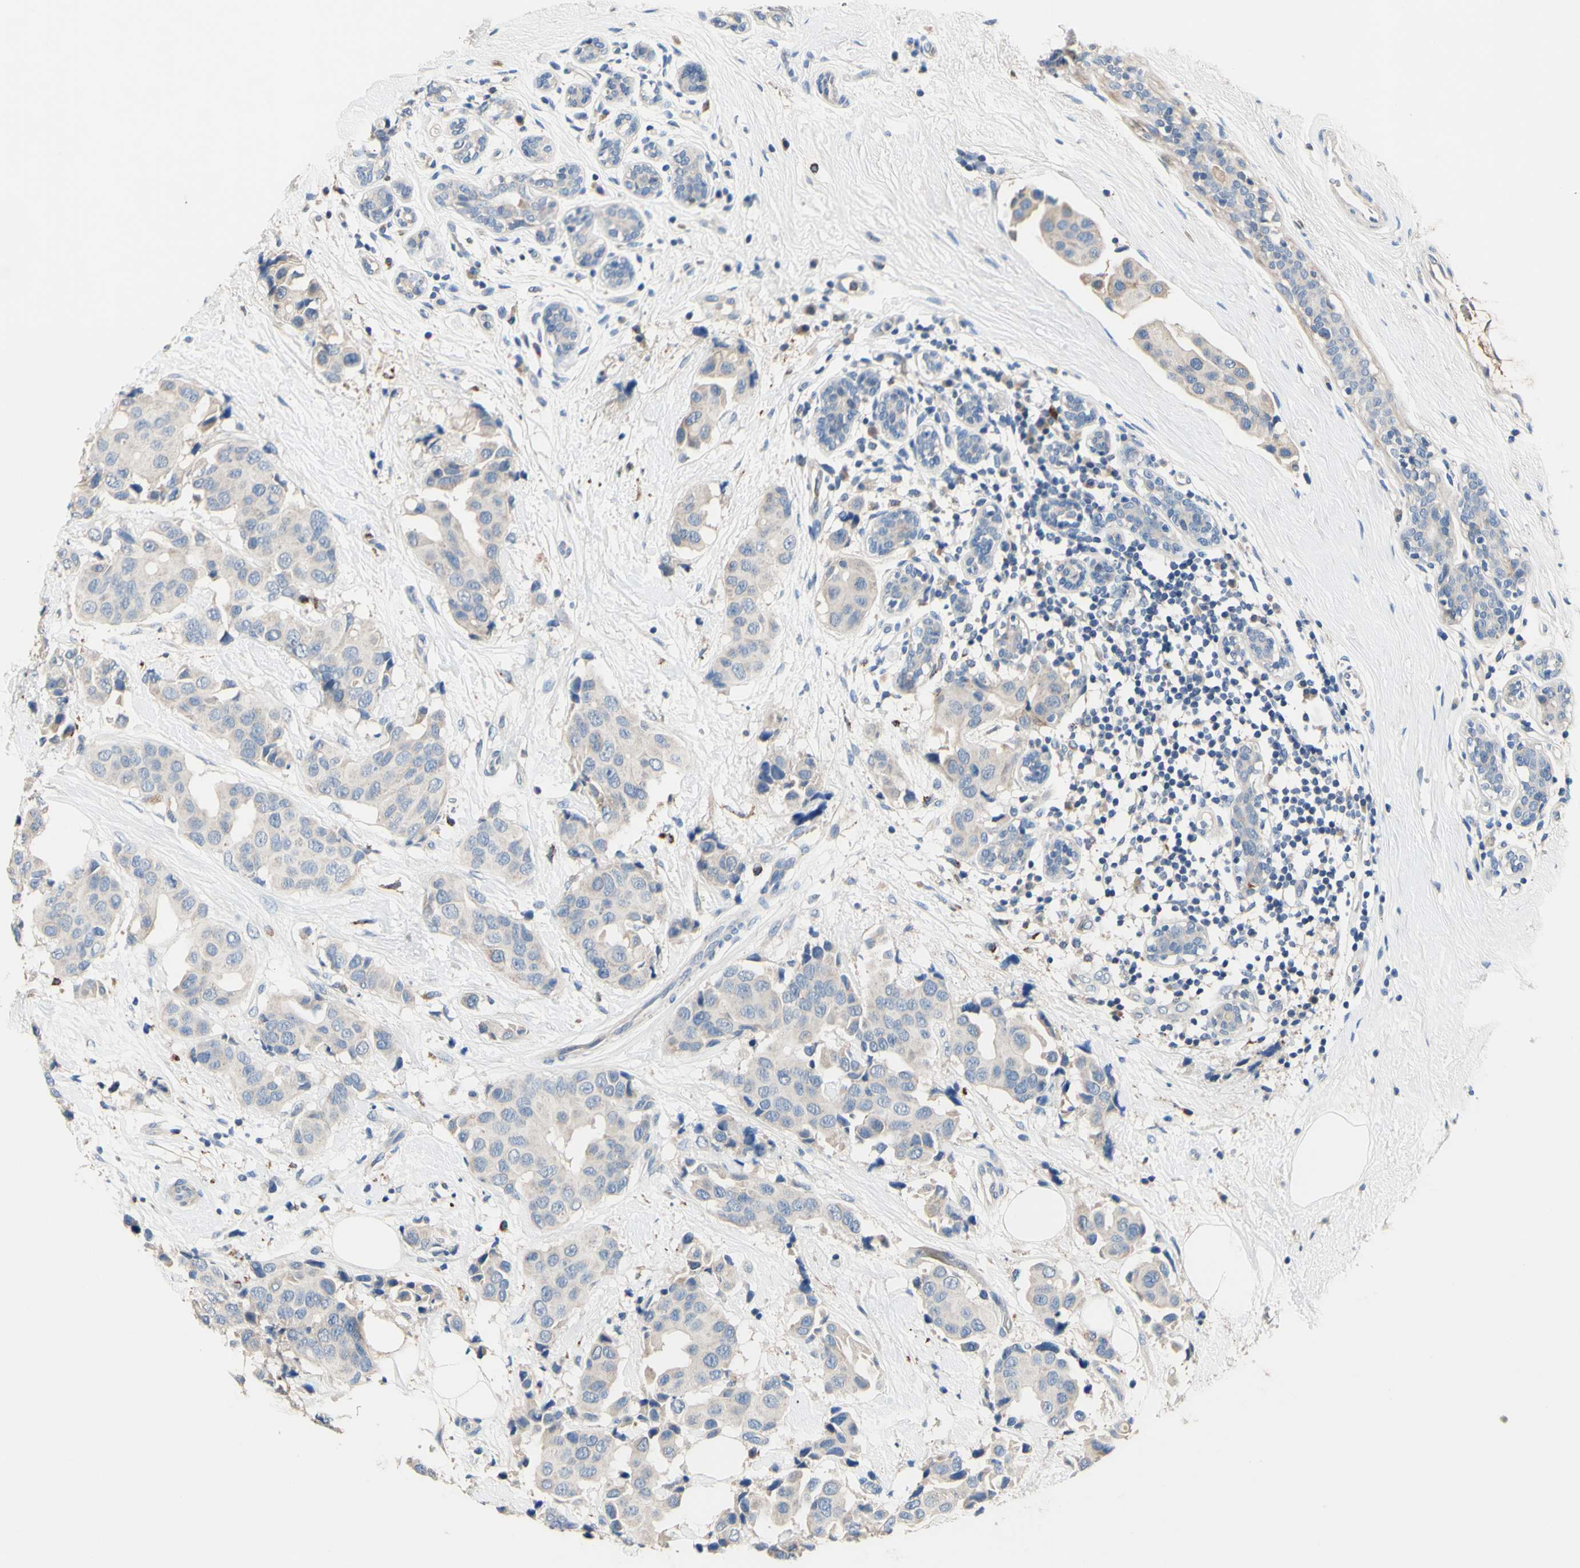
{"staining": {"intensity": "negative", "quantity": "none", "location": "none"}, "tissue": "breast cancer", "cell_type": "Tumor cells", "image_type": "cancer", "snomed": [{"axis": "morphology", "description": "Normal tissue, NOS"}, {"axis": "morphology", "description": "Duct carcinoma"}, {"axis": "topography", "description": "Breast"}], "caption": "The immunohistochemistry micrograph has no significant positivity in tumor cells of infiltrating ductal carcinoma (breast) tissue.", "gene": "CDON", "patient": {"sex": "female", "age": 39}}